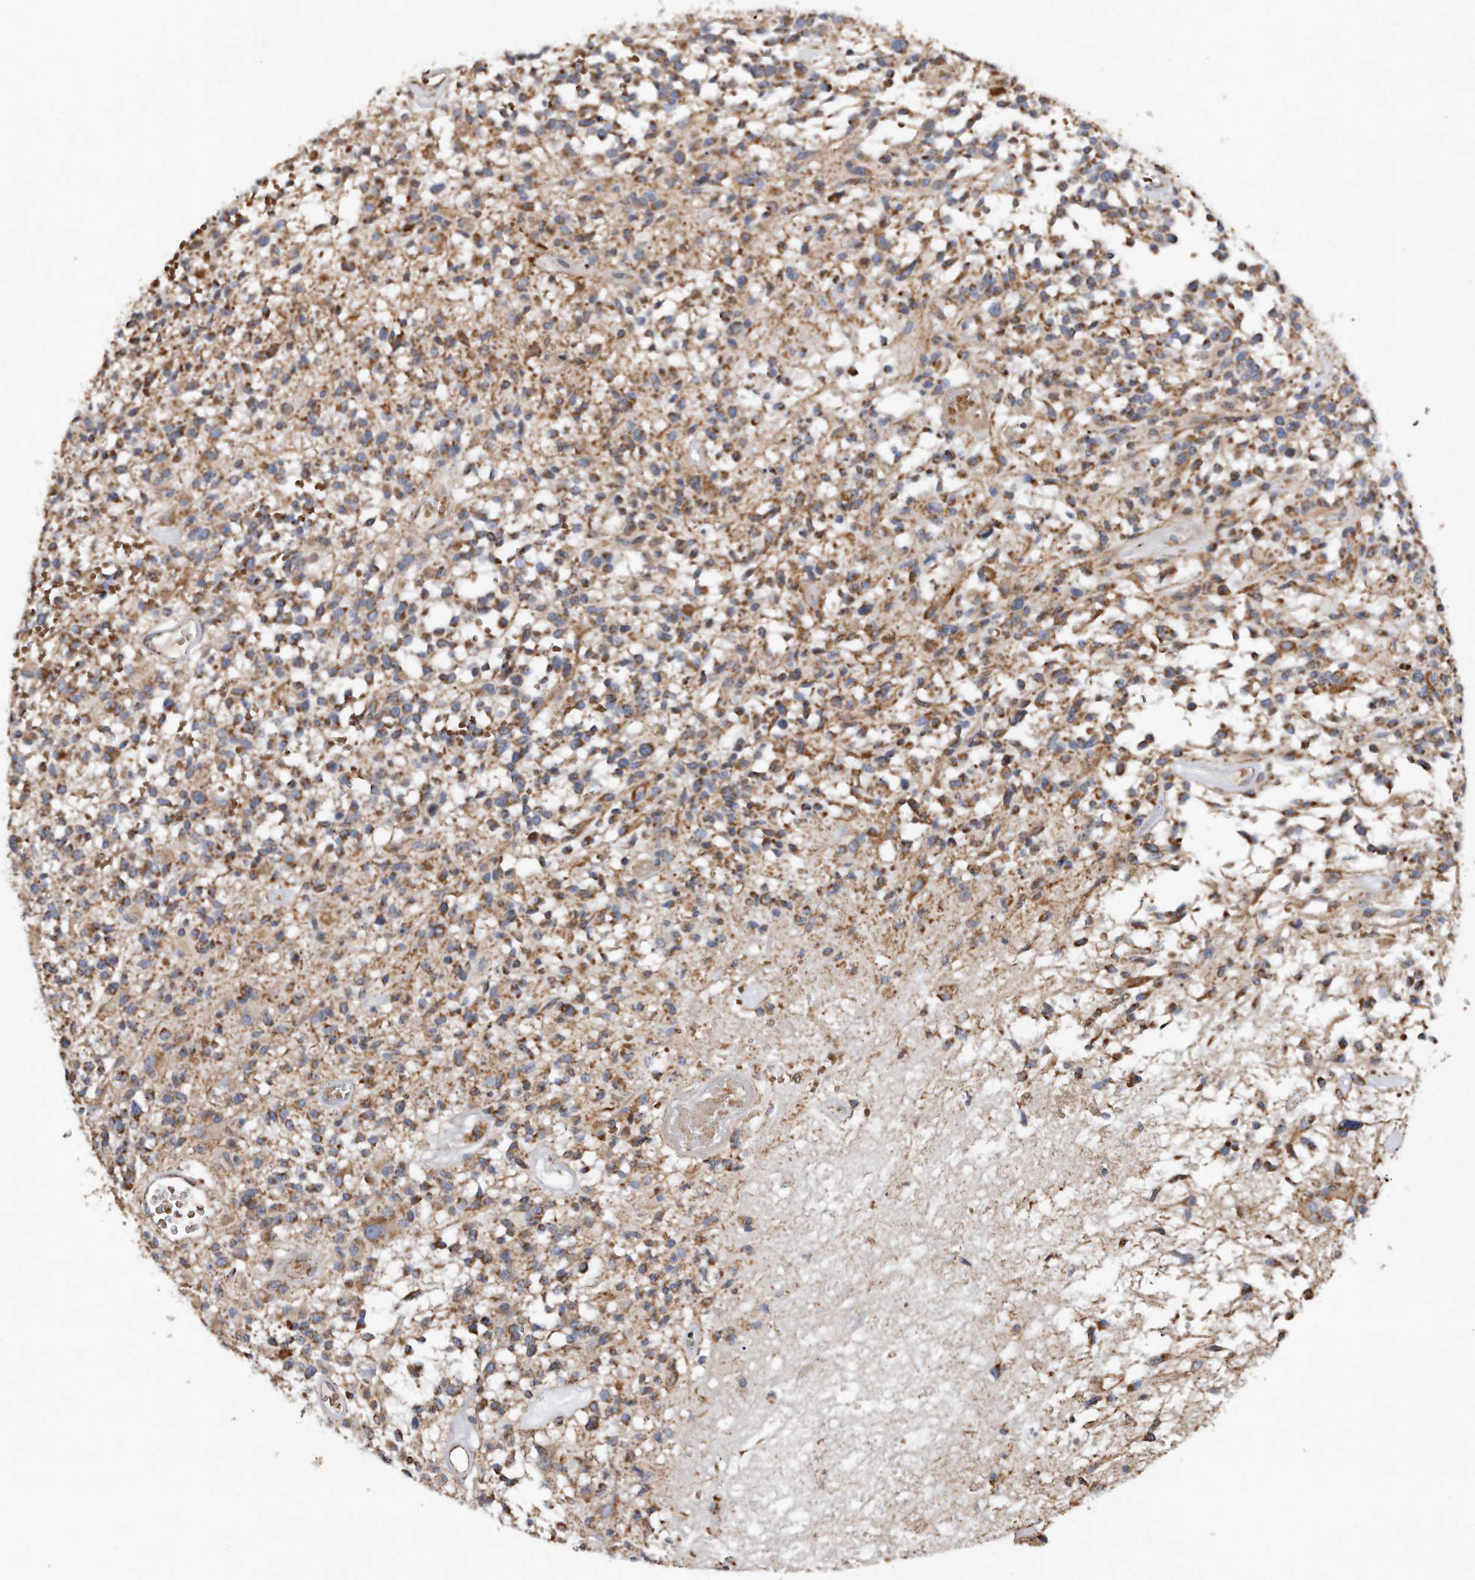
{"staining": {"intensity": "moderate", "quantity": ">75%", "location": "cytoplasmic/membranous"}, "tissue": "glioma", "cell_type": "Tumor cells", "image_type": "cancer", "snomed": [{"axis": "morphology", "description": "Glioma, malignant, High grade"}, {"axis": "morphology", "description": "Glioblastoma, NOS"}, {"axis": "topography", "description": "Brain"}], "caption": "Protein expression by immunohistochemistry (IHC) demonstrates moderate cytoplasmic/membranous positivity in about >75% of tumor cells in glioma.", "gene": "PPP5C", "patient": {"sex": "male", "age": 60}}